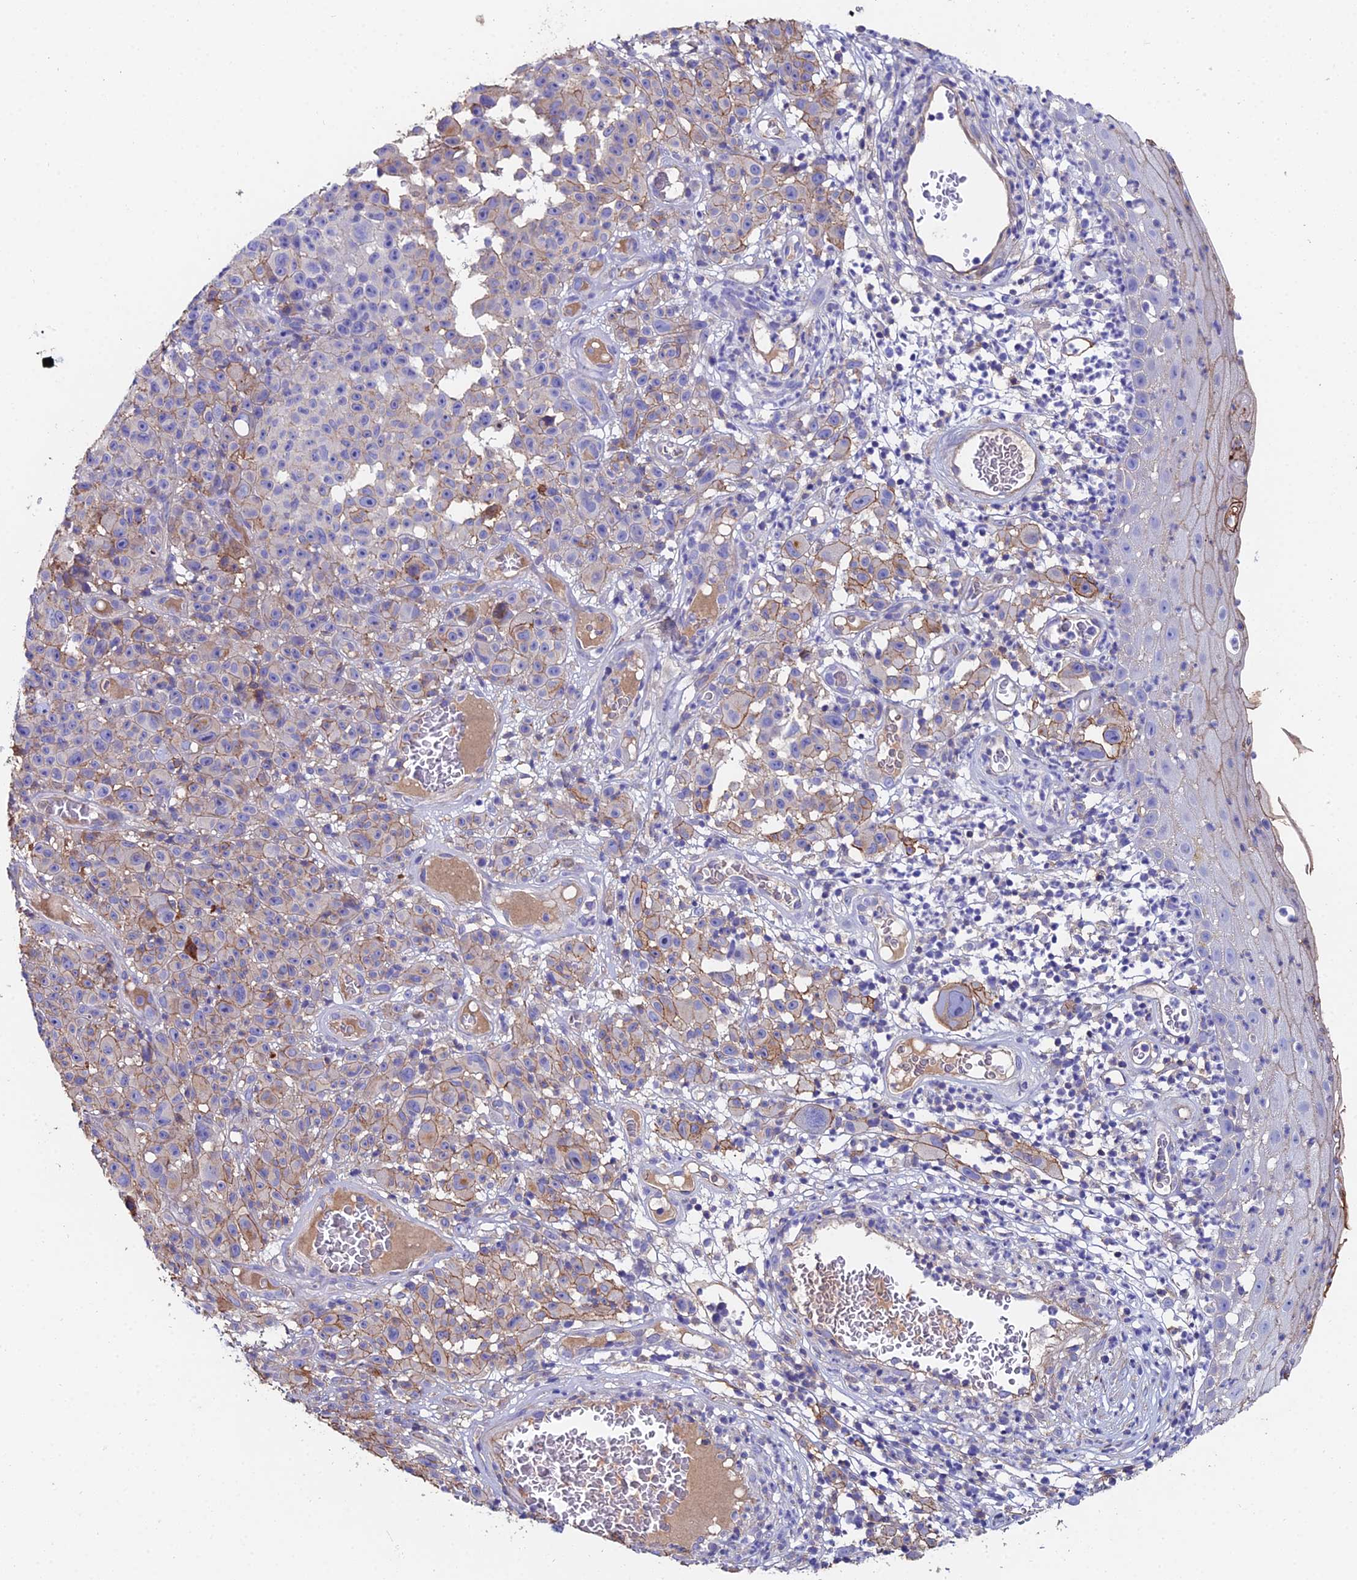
{"staining": {"intensity": "weak", "quantity": "25%-75%", "location": "cytoplasmic/membranous"}, "tissue": "melanoma", "cell_type": "Tumor cells", "image_type": "cancer", "snomed": [{"axis": "morphology", "description": "Malignant melanoma, NOS"}, {"axis": "topography", "description": "Skin"}], "caption": "Immunohistochemical staining of melanoma exhibits low levels of weak cytoplasmic/membranous expression in about 25%-75% of tumor cells.", "gene": "C6", "patient": {"sex": "female", "age": 82}}